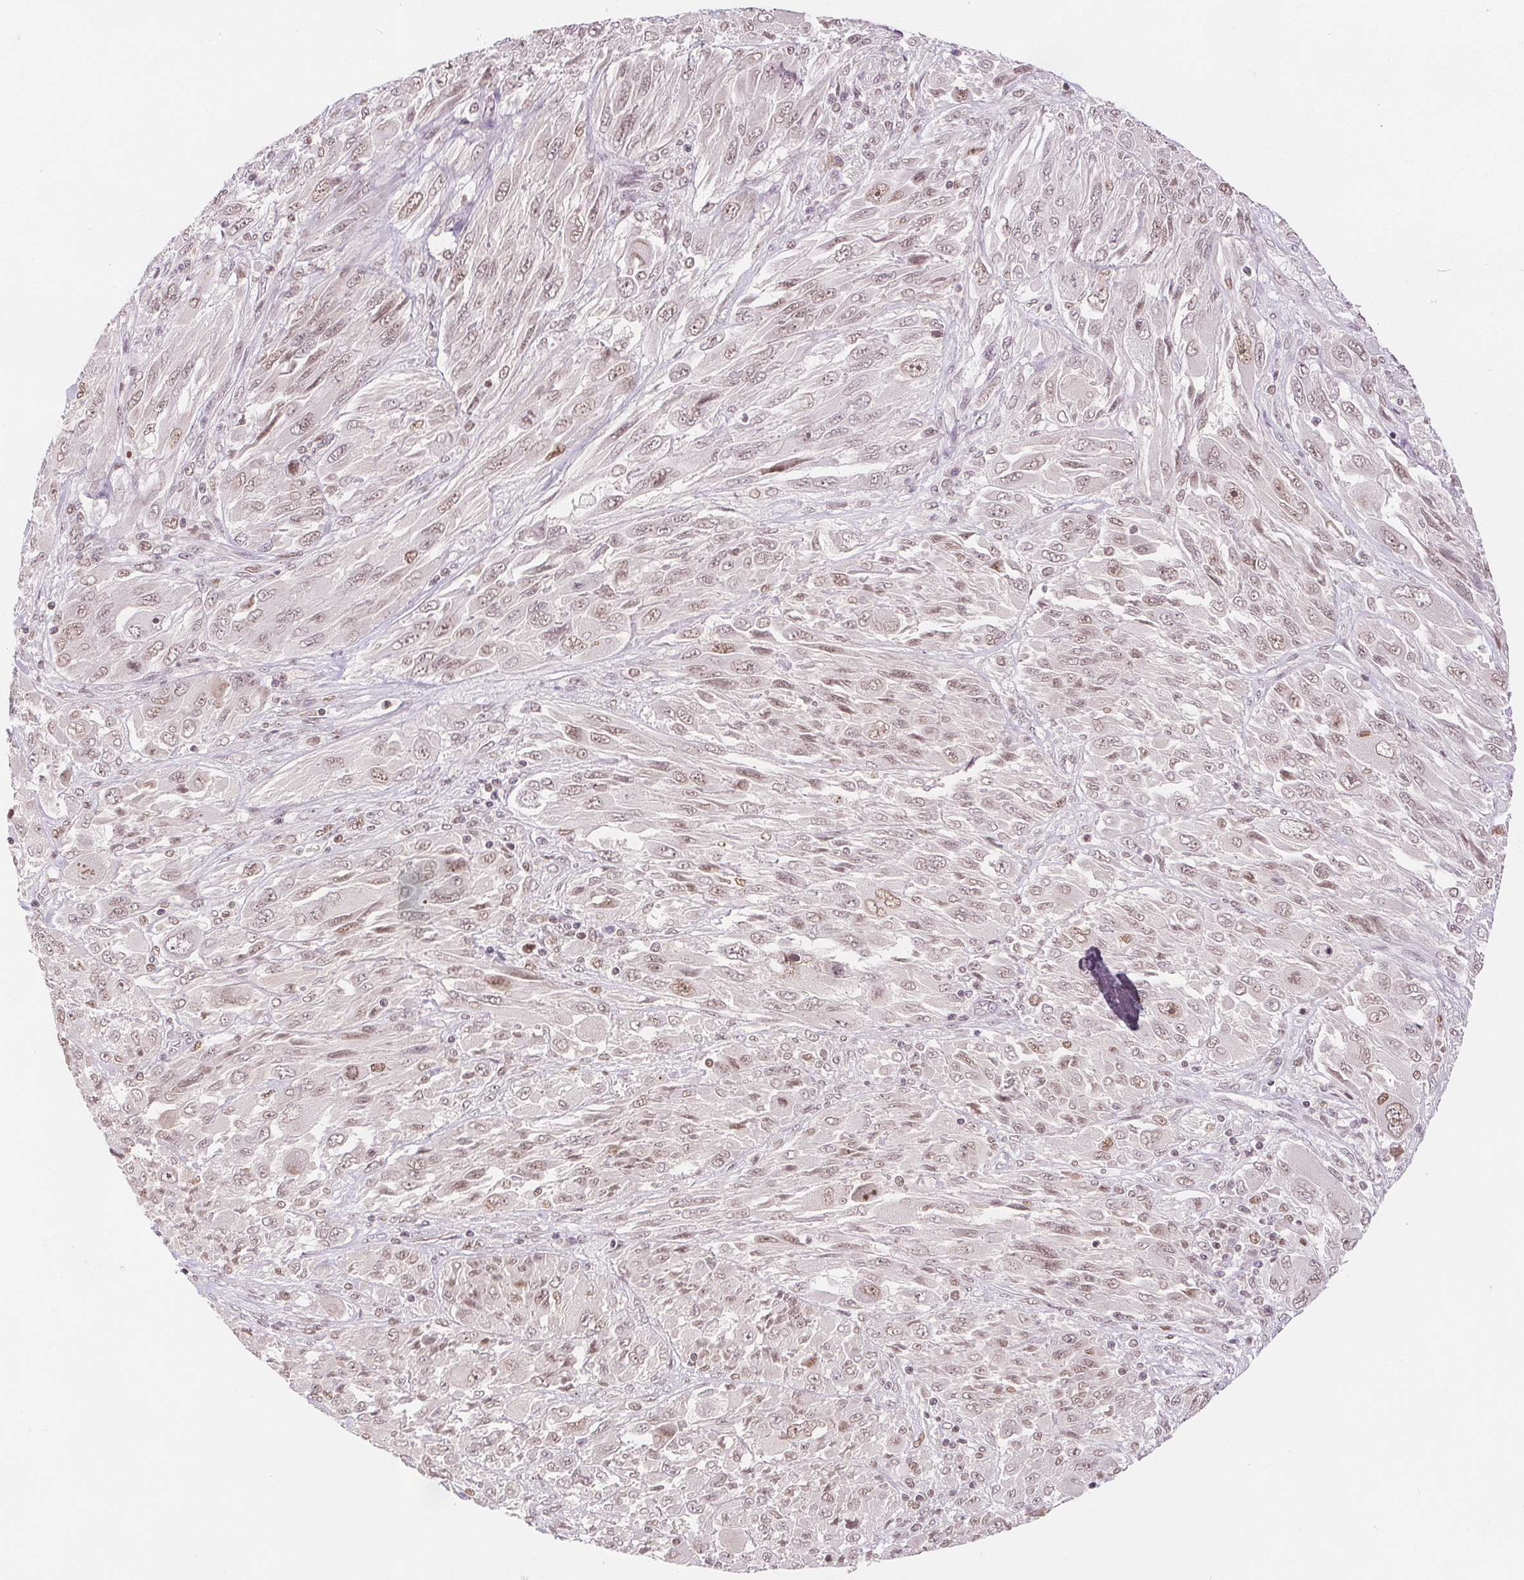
{"staining": {"intensity": "weak", "quantity": ">75%", "location": "nuclear"}, "tissue": "melanoma", "cell_type": "Tumor cells", "image_type": "cancer", "snomed": [{"axis": "morphology", "description": "Malignant melanoma, NOS"}, {"axis": "topography", "description": "Skin"}], "caption": "Weak nuclear protein staining is present in approximately >75% of tumor cells in malignant melanoma.", "gene": "DEK", "patient": {"sex": "female", "age": 91}}